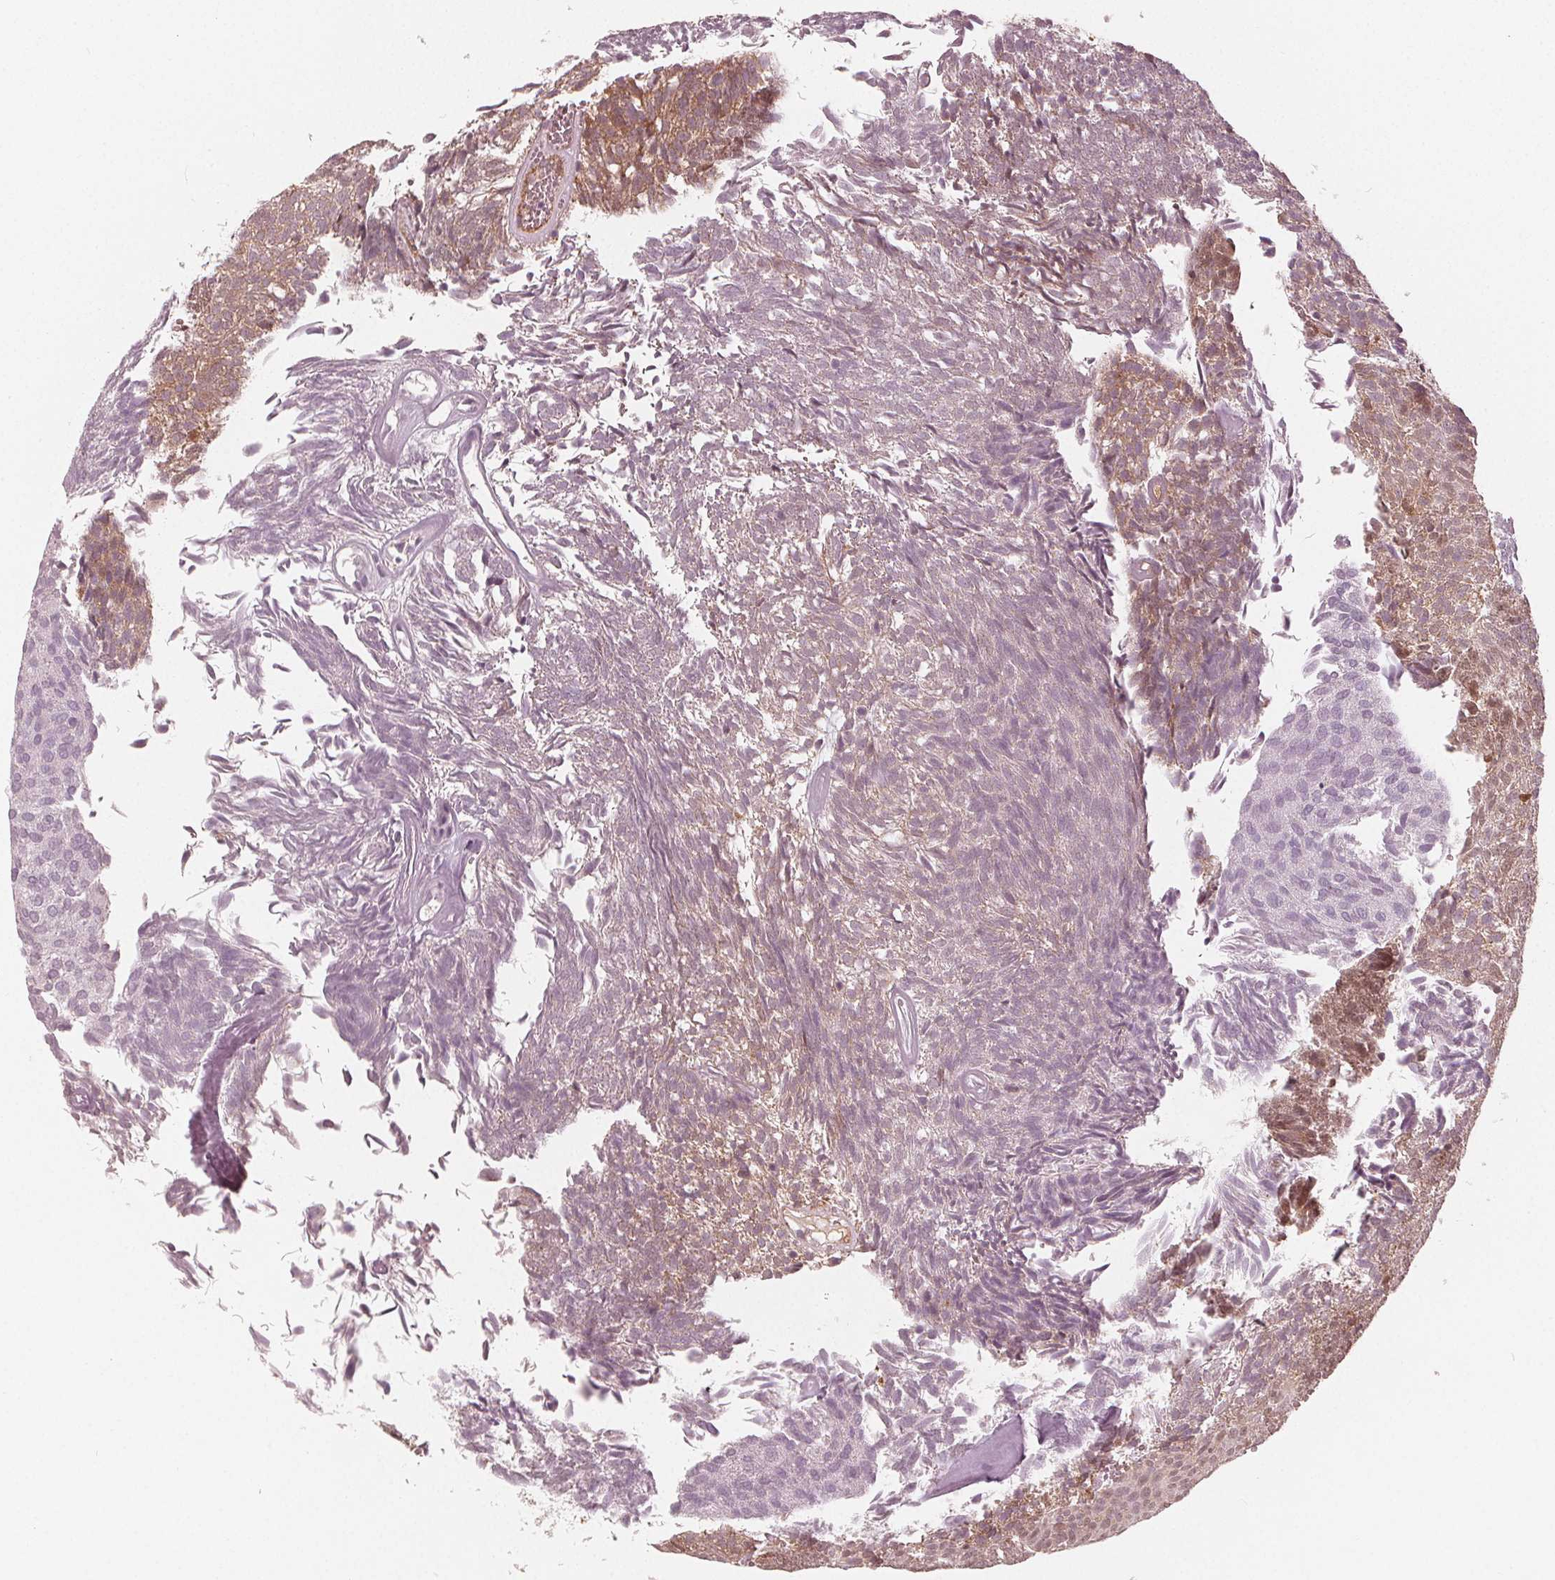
{"staining": {"intensity": "moderate", "quantity": "25%-75%", "location": "cytoplasmic/membranous,nuclear"}, "tissue": "urothelial cancer", "cell_type": "Tumor cells", "image_type": "cancer", "snomed": [{"axis": "morphology", "description": "Urothelial carcinoma, Low grade"}, {"axis": "topography", "description": "Urinary bladder"}], "caption": "Urothelial carcinoma (low-grade) stained for a protein shows moderate cytoplasmic/membranous and nuclear positivity in tumor cells. Nuclei are stained in blue.", "gene": "SQSTM1", "patient": {"sex": "male", "age": 77}}